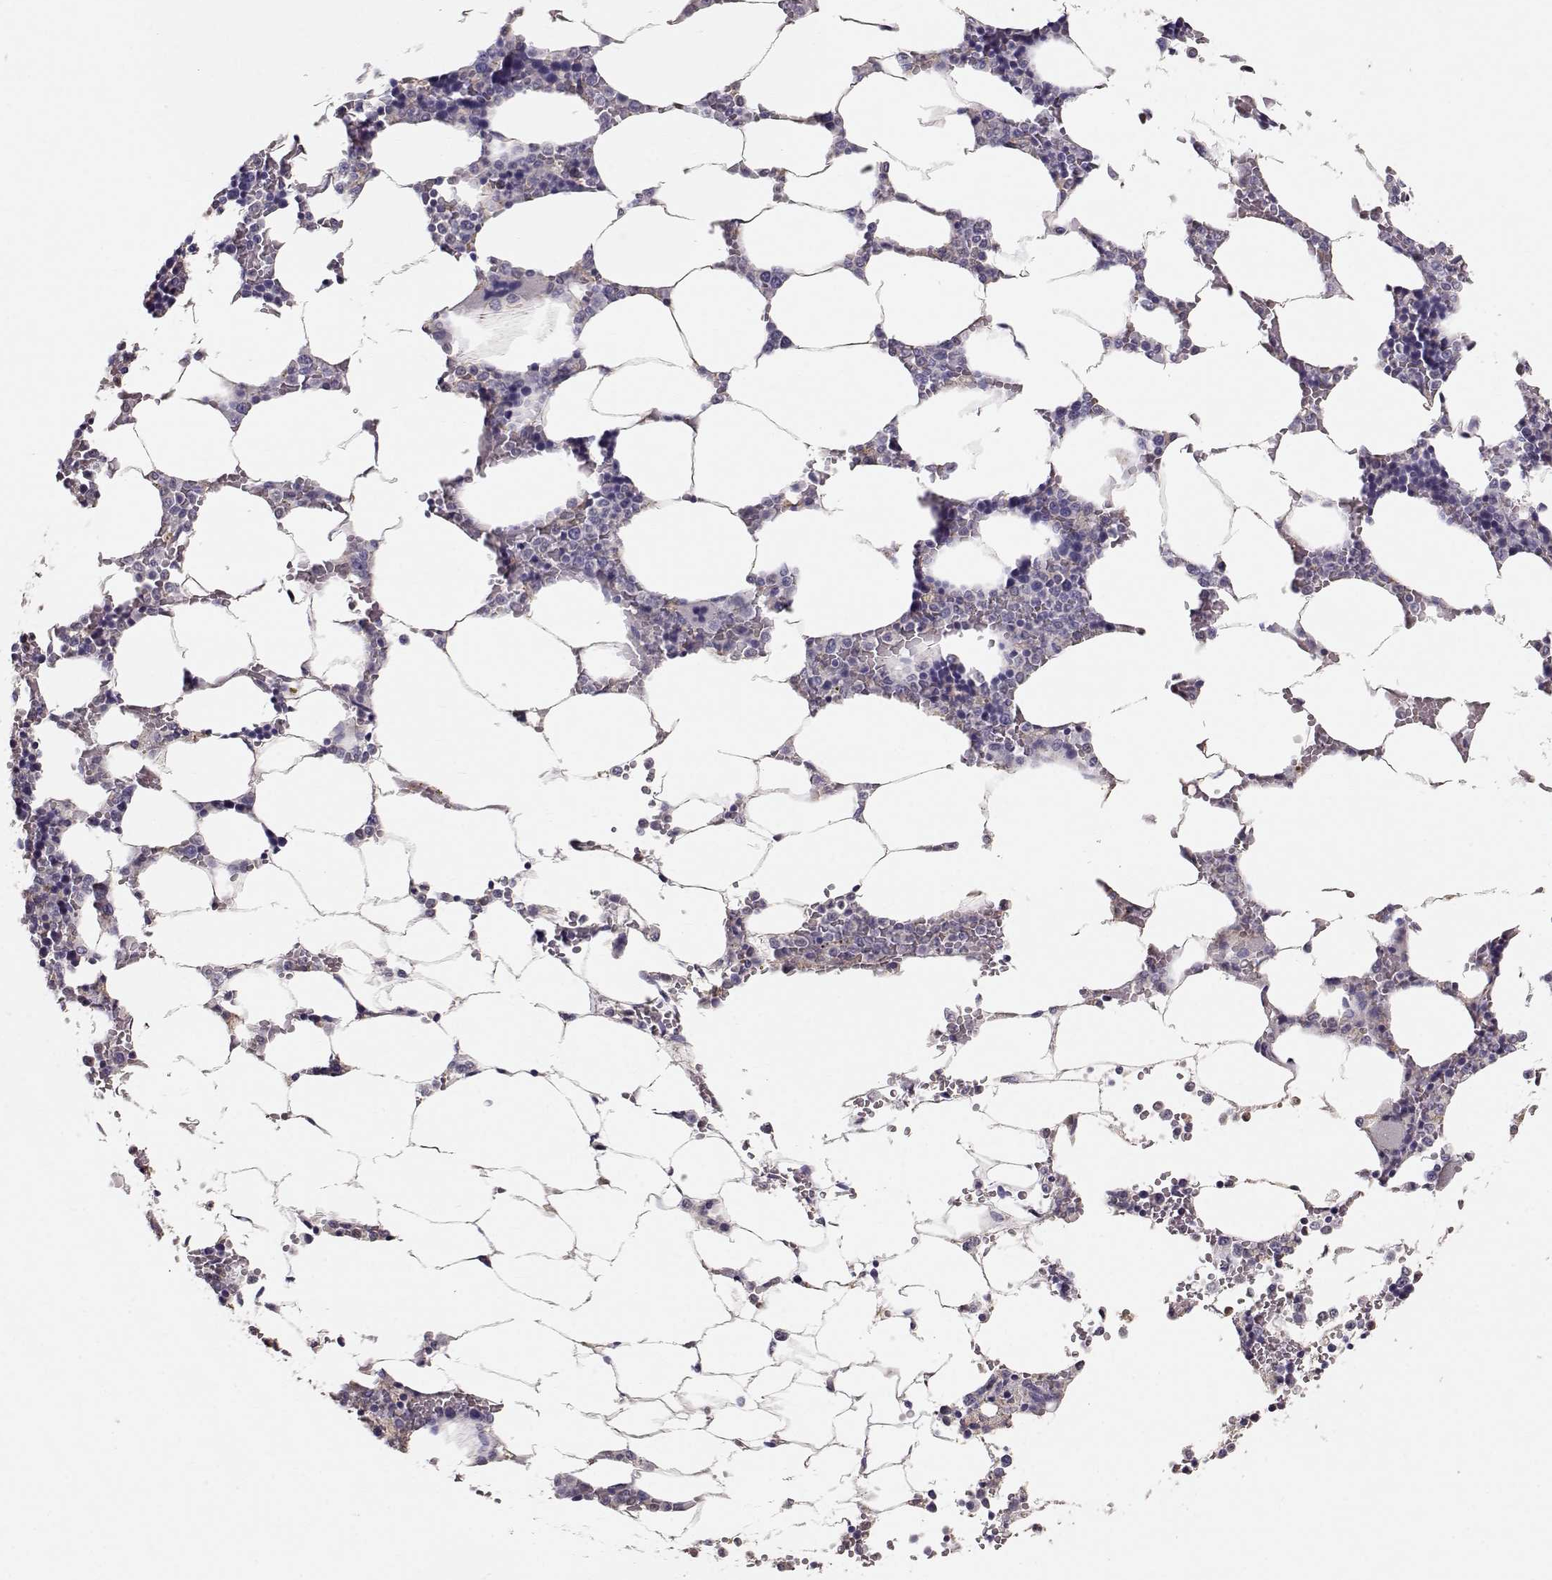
{"staining": {"intensity": "negative", "quantity": "none", "location": "none"}, "tissue": "bone marrow", "cell_type": "Hematopoietic cells", "image_type": "normal", "snomed": [{"axis": "morphology", "description": "Normal tissue, NOS"}, {"axis": "topography", "description": "Bone marrow"}], "caption": "The image displays no staining of hematopoietic cells in unremarkable bone marrow.", "gene": "POU1F1", "patient": {"sex": "male", "age": 63}}